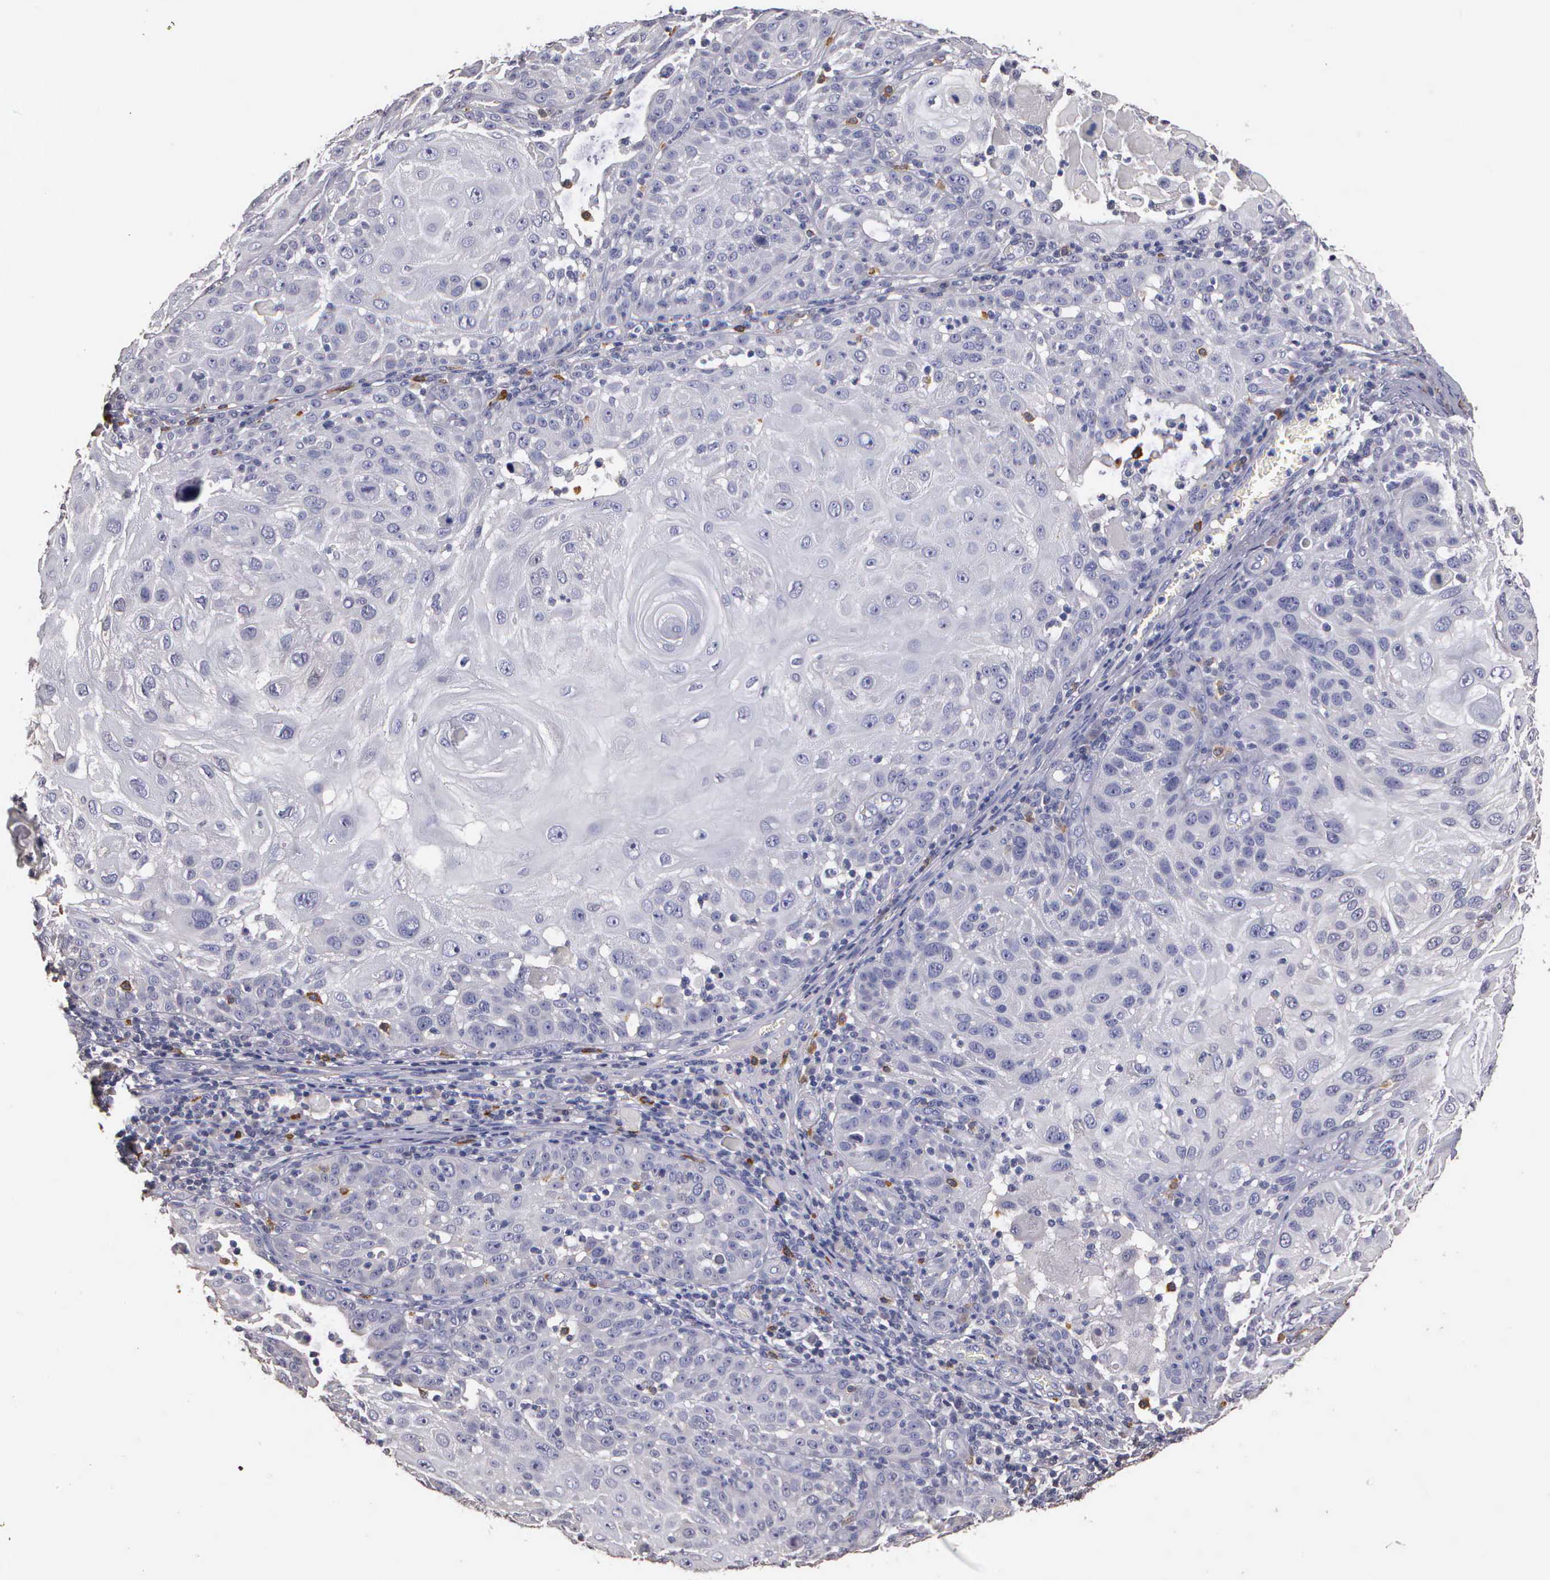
{"staining": {"intensity": "negative", "quantity": "none", "location": "none"}, "tissue": "skin cancer", "cell_type": "Tumor cells", "image_type": "cancer", "snomed": [{"axis": "morphology", "description": "Squamous cell carcinoma, NOS"}, {"axis": "topography", "description": "Skin"}], "caption": "Tumor cells are negative for protein expression in human squamous cell carcinoma (skin).", "gene": "ENO3", "patient": {"sex": "female", "age": 89}}